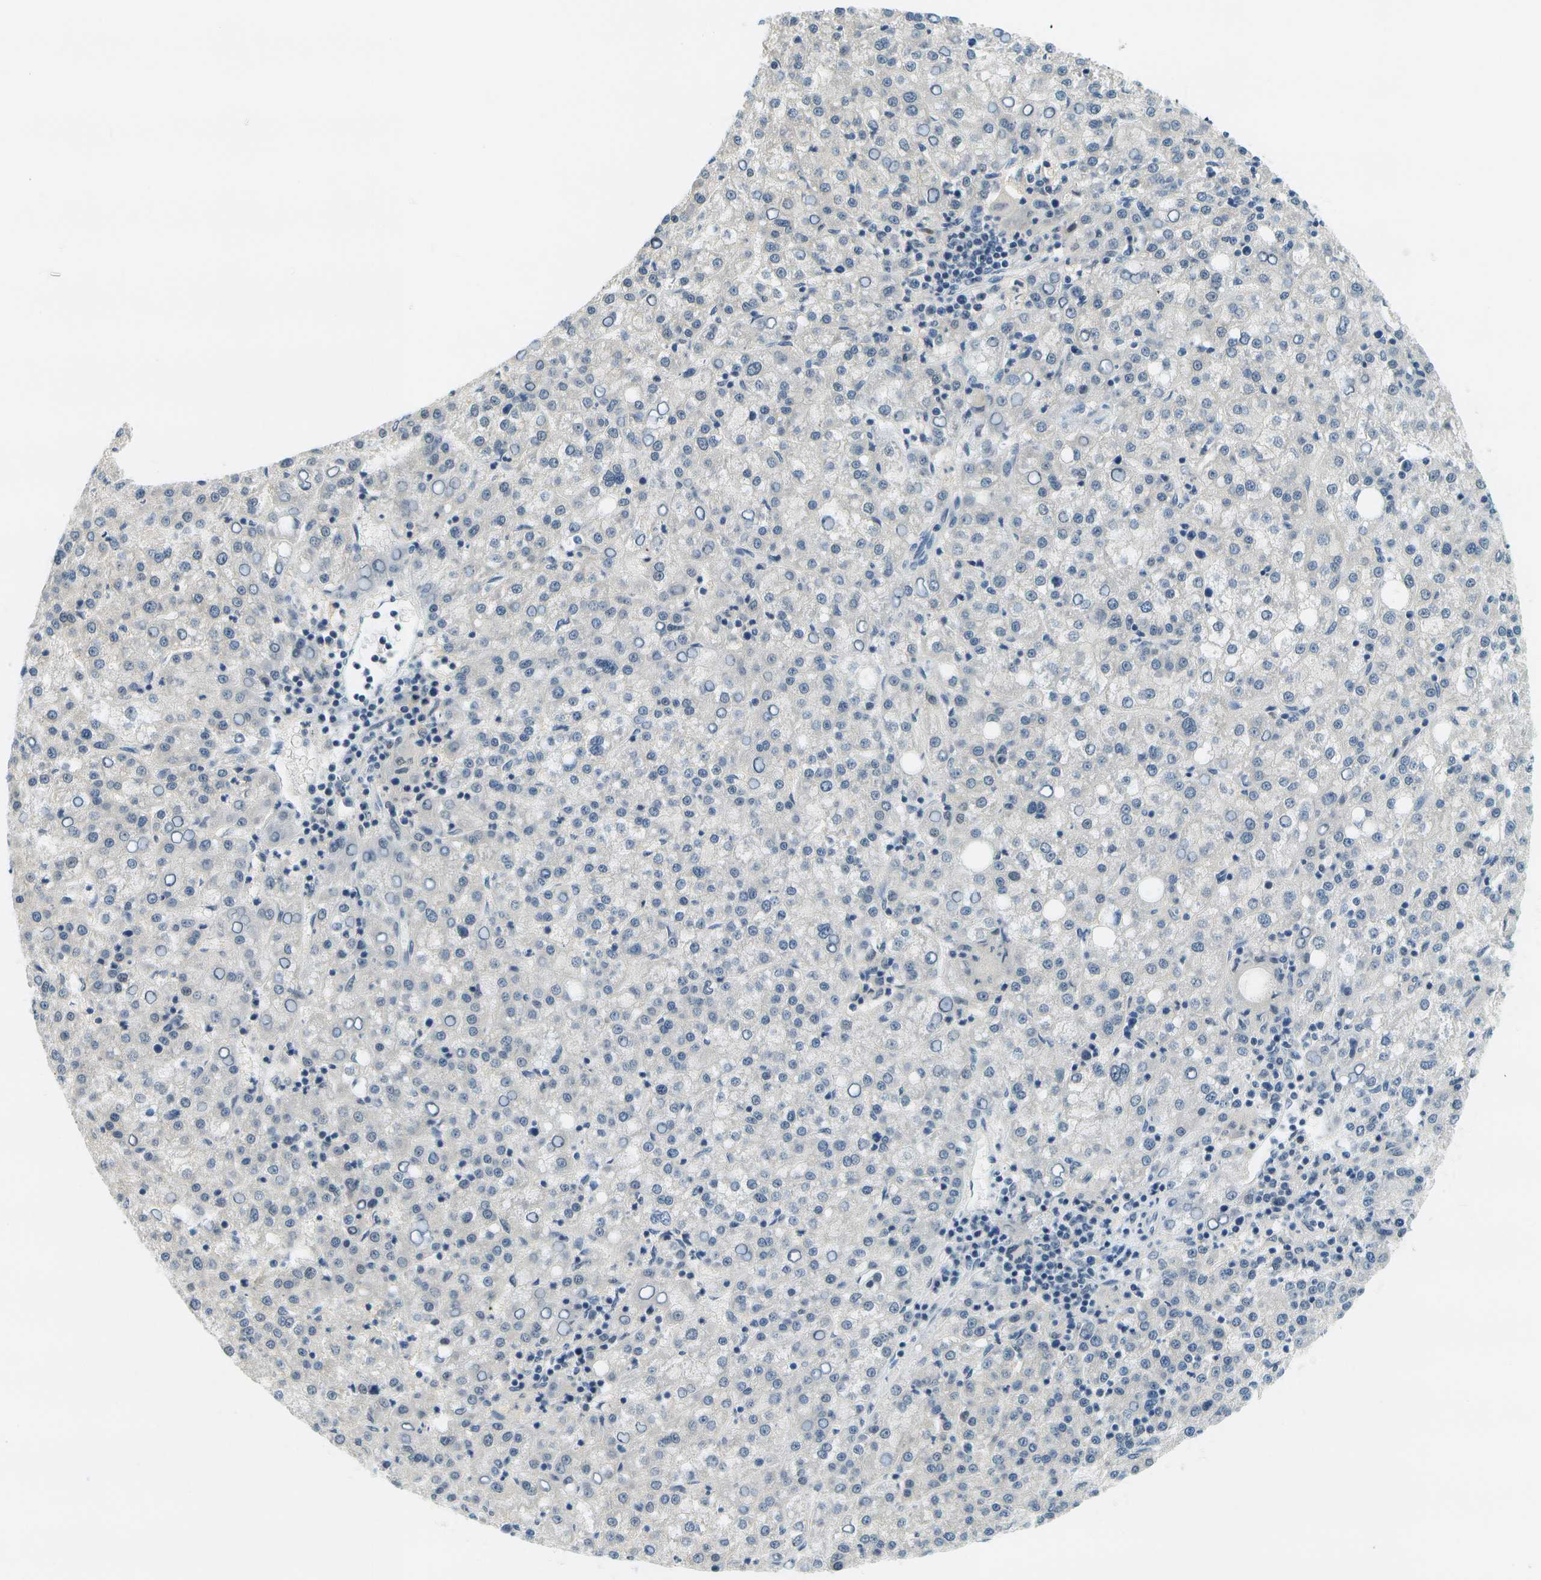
{"staining": {"intensity": "negative", "quantity": "none", "location": "none"}, "tissue": "liver cancer", "cell_type": "Tumor cells", "image_type": "cancer", "snomed": [{"axis": "morphology", "description": "Carcinoma, Hepatocellular, NOS"}, {"axis": "topography", "description": "Liver"}], "caption": "Photomicrograph shows no protein expression in tumor cells of liver cancer (hepatocellular carcinoma) tissue.", "gene": "RASGRP2", "patient": {"sex": "female", "age": 58}}